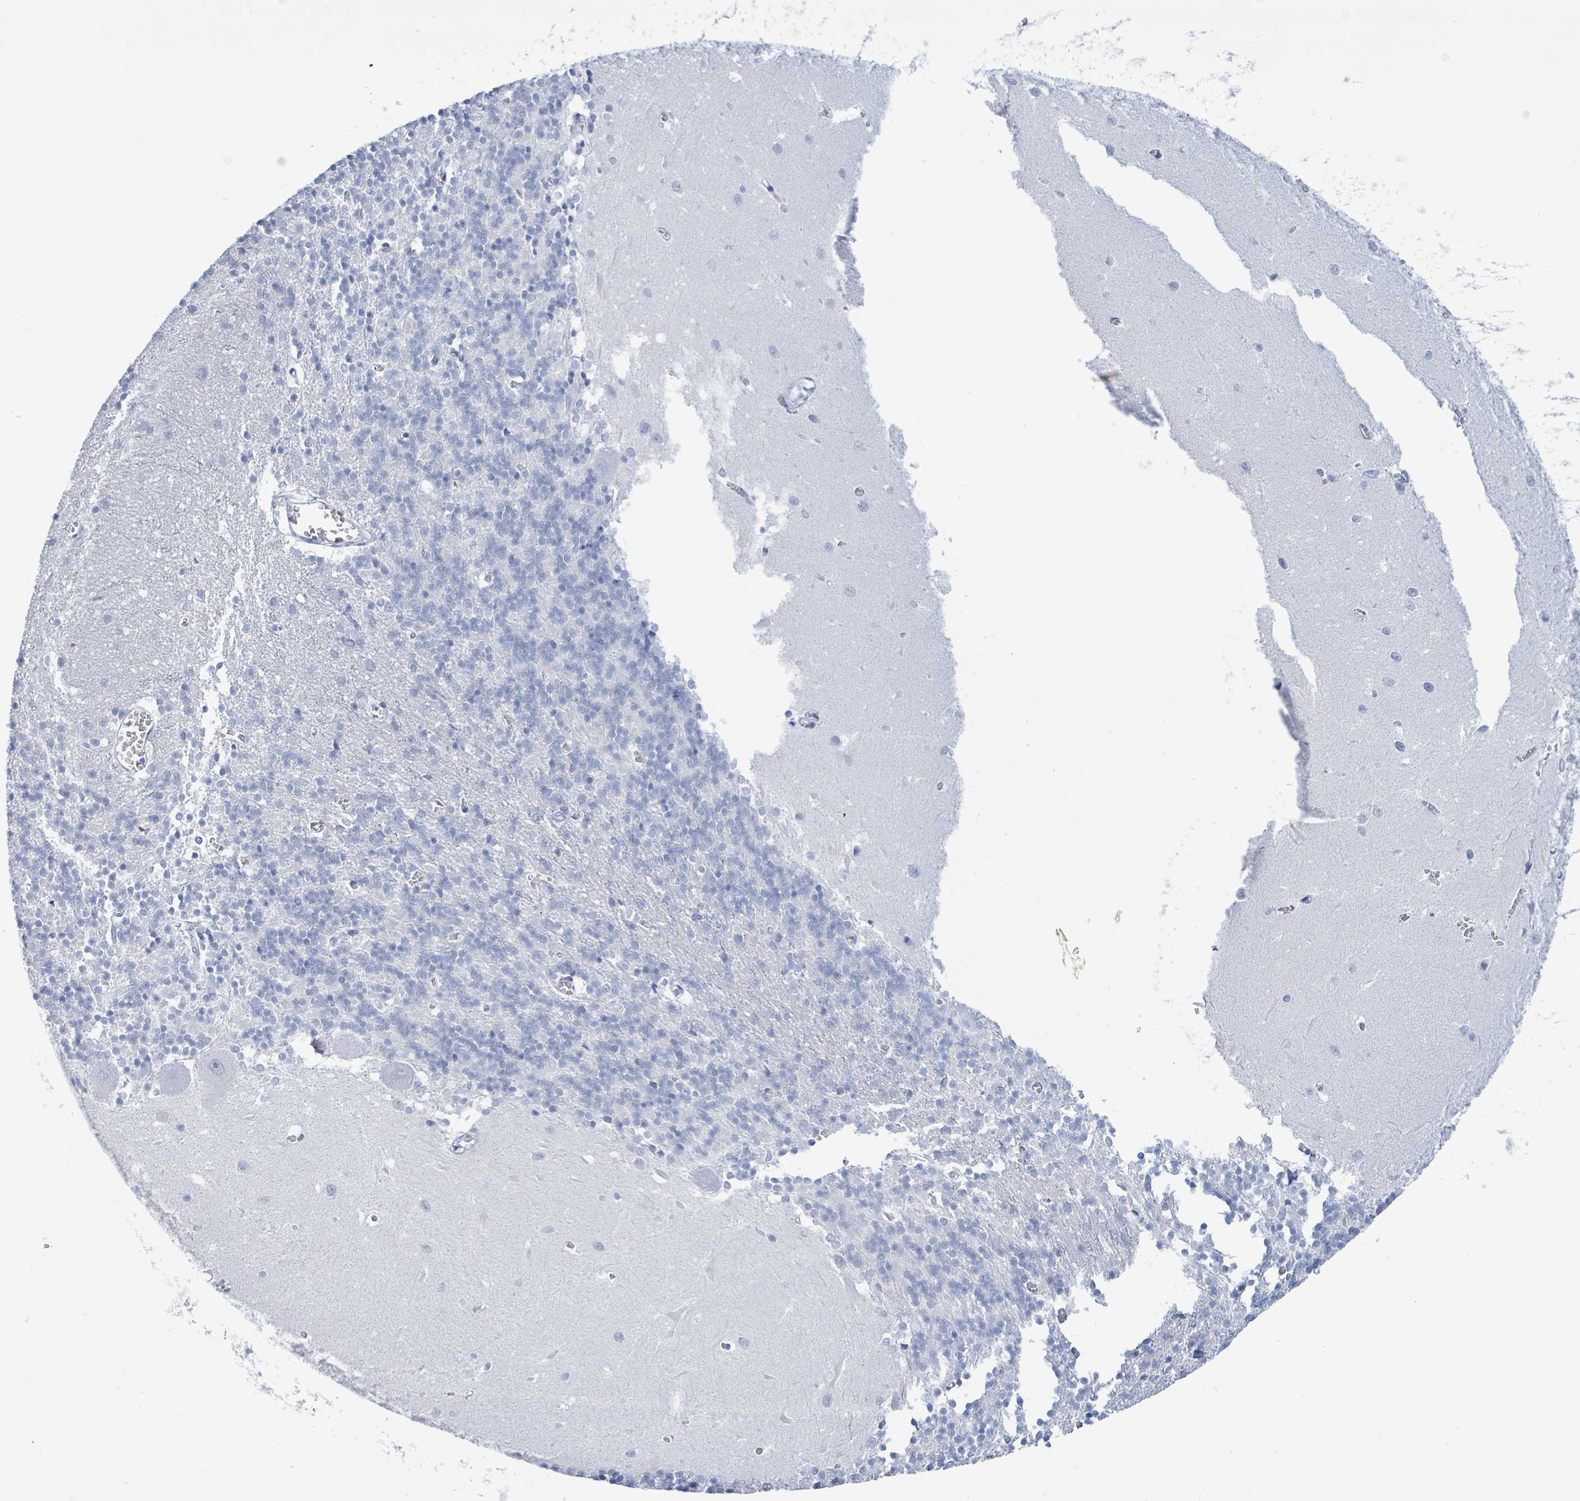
{"staining": {"intensity": "negative", "quantity": "none", "location": "none"}, "tissue": "cerebellum", "cell_type": "Cells in granular layer", "image_type": "normal", "snomed": [{"axis": "morphology", "description": "Normal tissue, NOS"}, {"axis": "topography", "description": "Cerebellum"}], "caption": "High magnification brightfield microscopy of benign cerebellum stained with DAB (3,3'-diaminobenzidine) (brown) and counterstained with hematoxylin (blue): cells in granular layer show no significant expression.", "gene": "KRT8", "patient": {"sex": "male", "age": 37}}